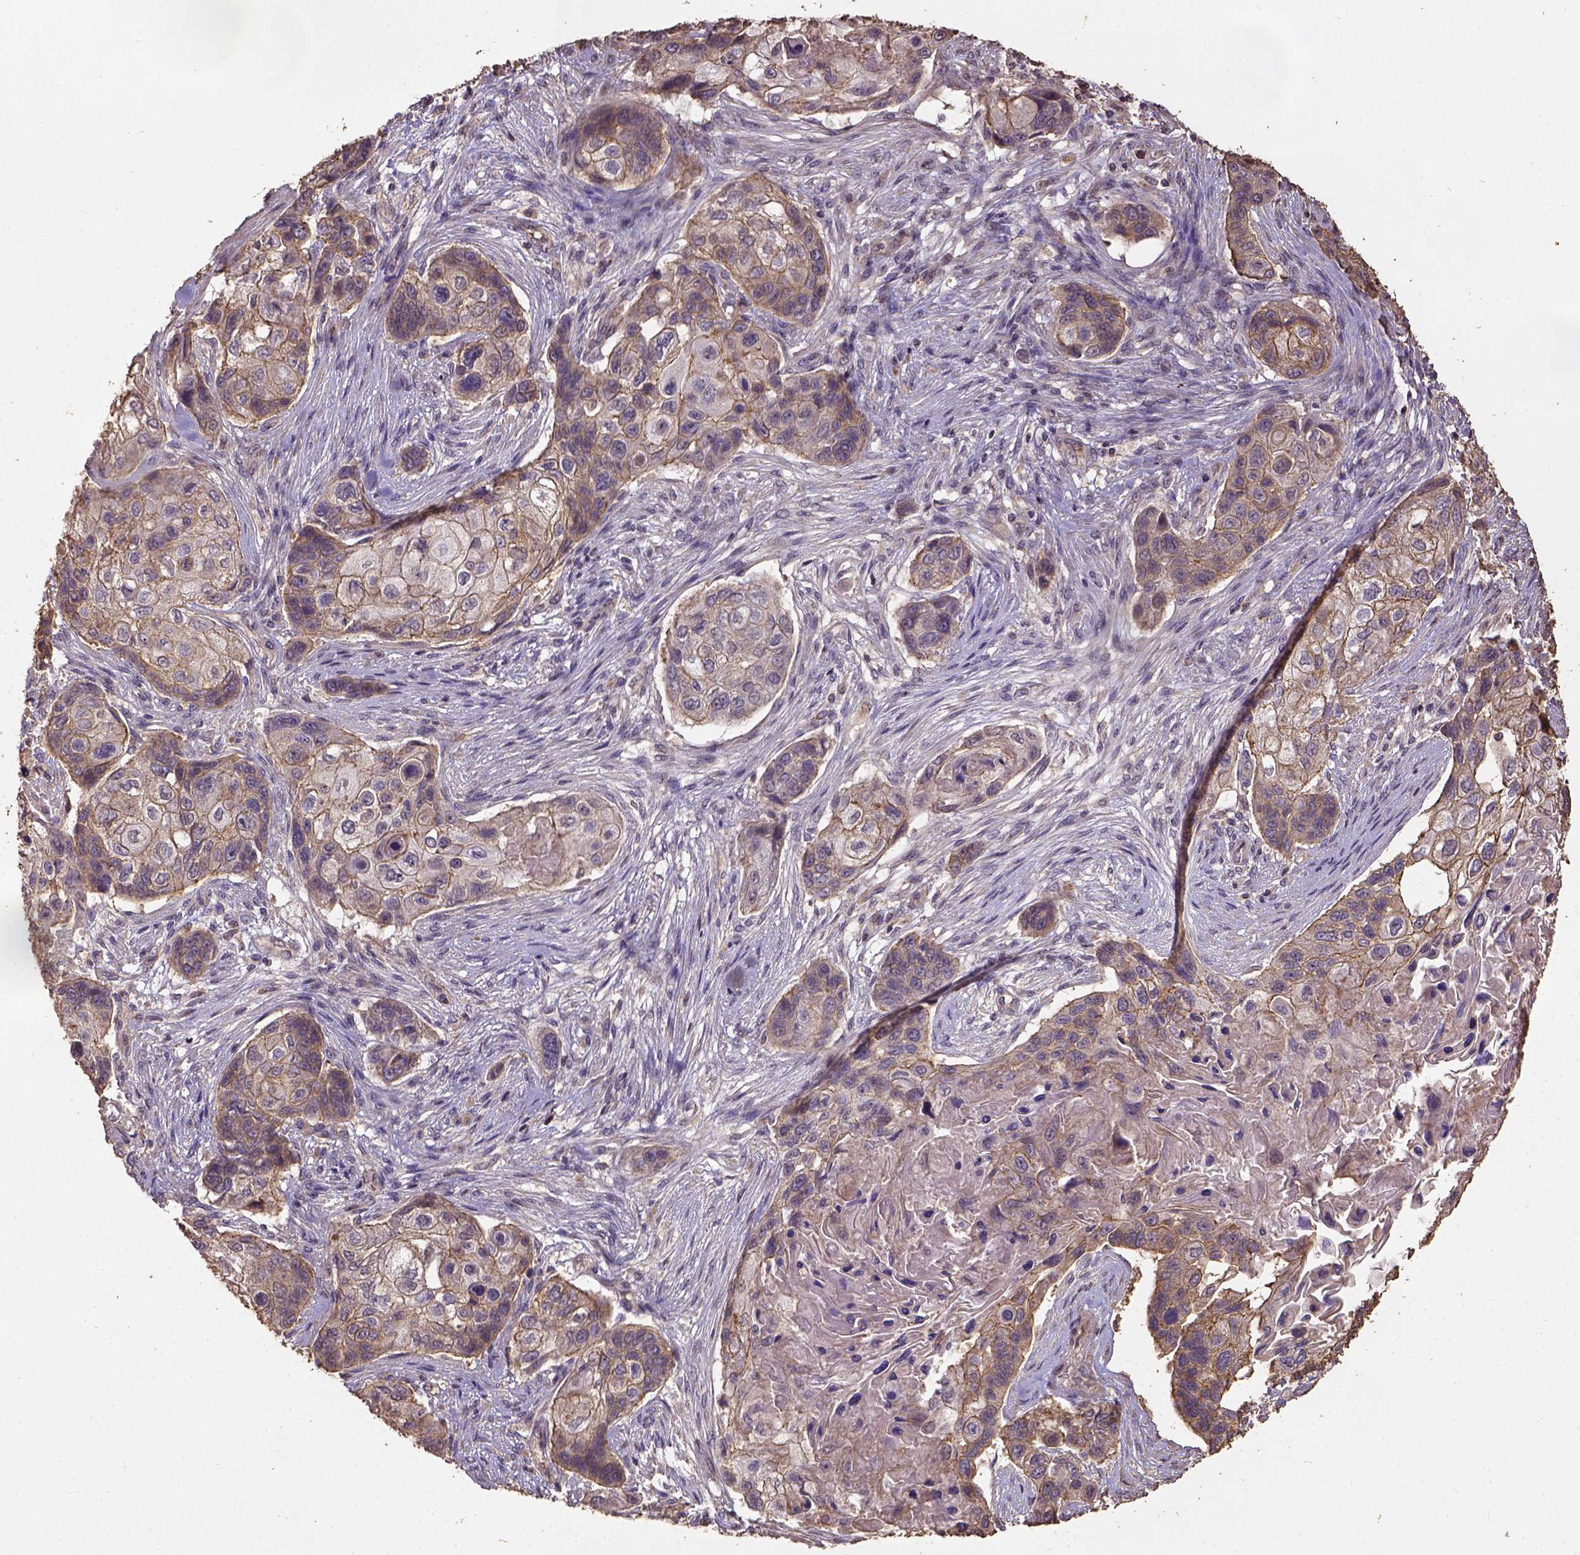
{"staining": {"intensity": "moderate", "quantity": "<25%", "location": "cytoplasmic/membranous"}, "tissue": "lung cancer", "cell_type": "Tumor cells", "image_type": "cancer", "snomed": [{"axis": "morphology", "description": "Squamous cell carcinoma, NOS"}, {"axis": "topography", "description": "Lung"}], "caption": "Lung squamous cell carcinoma was stained to show a protein in brown. There is low levels of moderate cytoplasmic/membranous staining in approximately <25% of tumor cells.", "gene": "ATP1B3", "patient": {"sex": "male", "age": 69}}